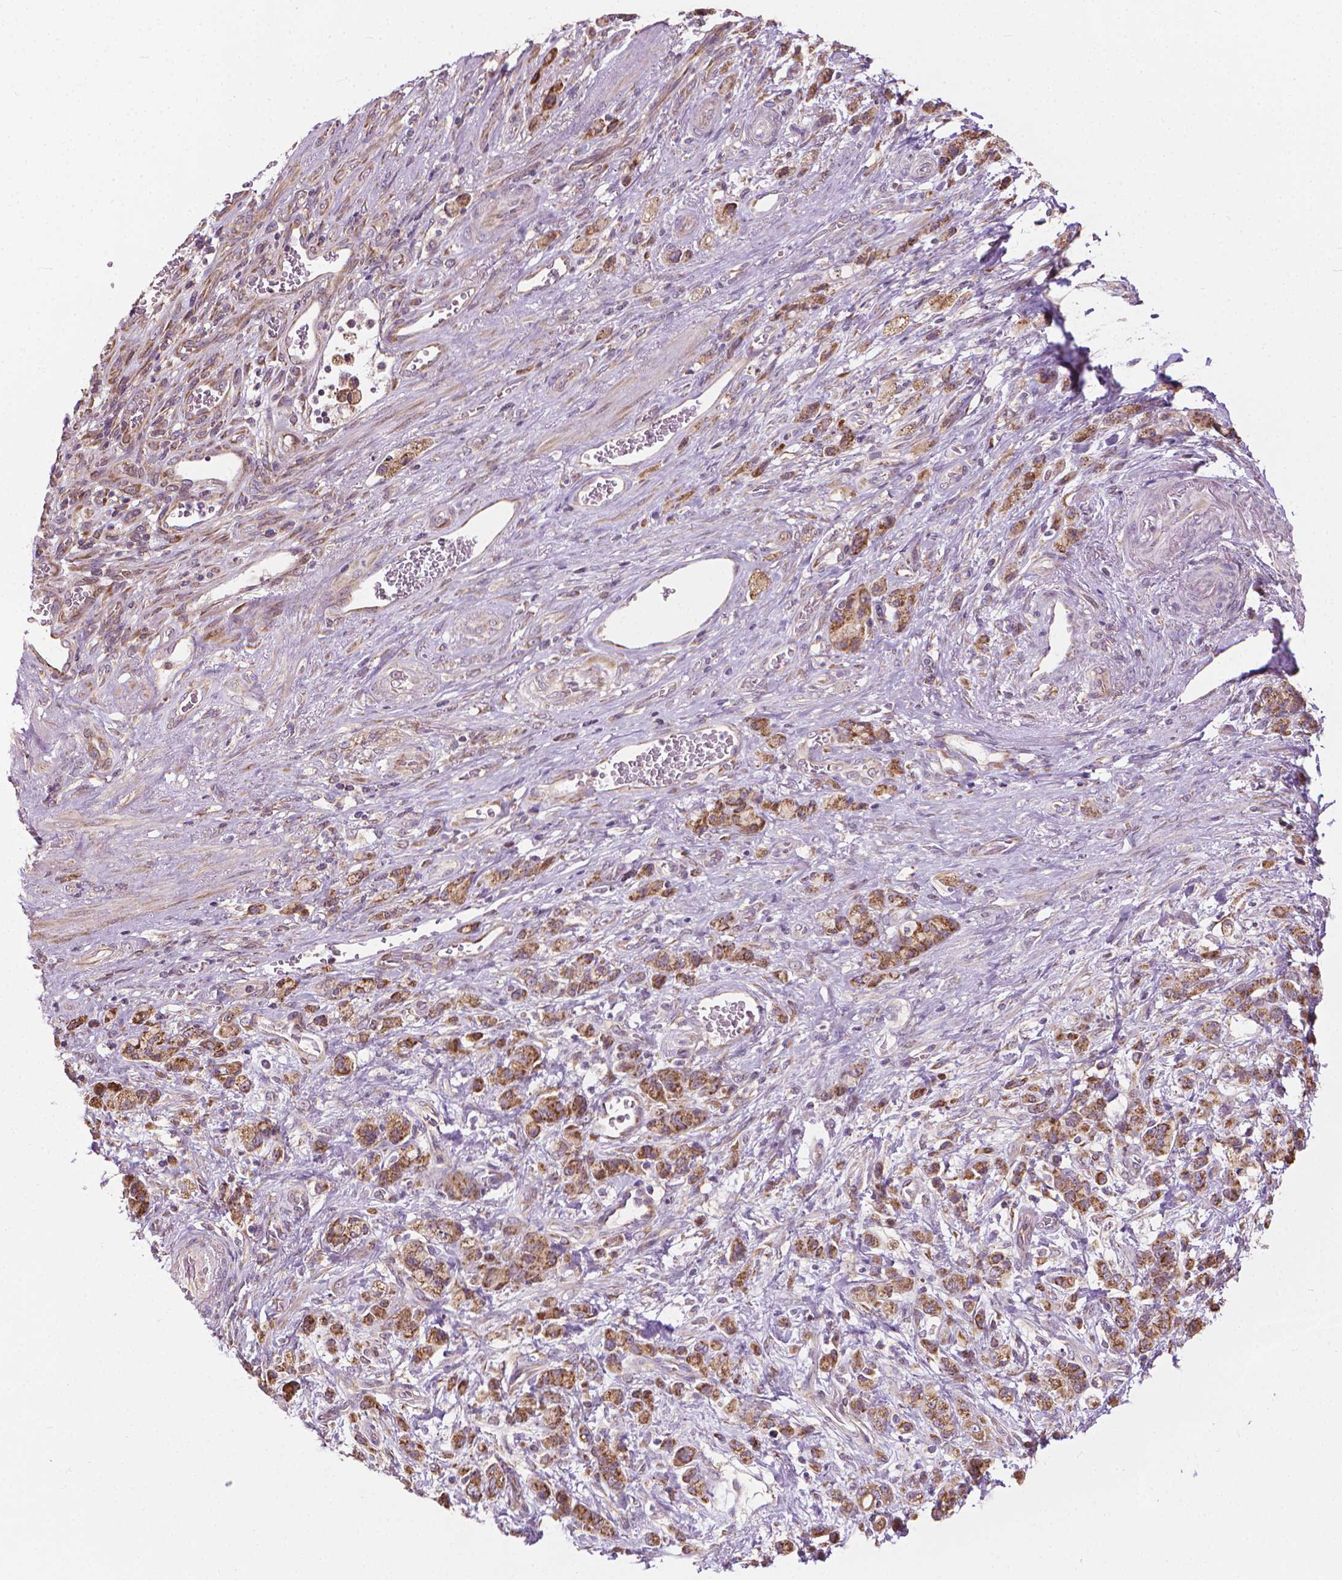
{"staining": {"intensity": "moderate", "quantity": ">75%", "location": "cytoplasmic/membranous"}, "tissue": "stomach cancer", "cell_type": "Tumor cells", "image_type": "cancer", "snomed": [{"axis": "morphology", "description": "Adenocarcinoma, NOS"}, {"axis": "topography", "description": "Stomach"}], "caption": "High-power microscopy captured an IHC micrograph of adenocarcinoma (stomach), revealing moderate cytoplasmic/membranous expression in approximately >75% of tumor cells. (IHC, brightfield microscopy, high magnification).", "gene": "NUDT1", "patient": {"sex": "male", "age": 77}}